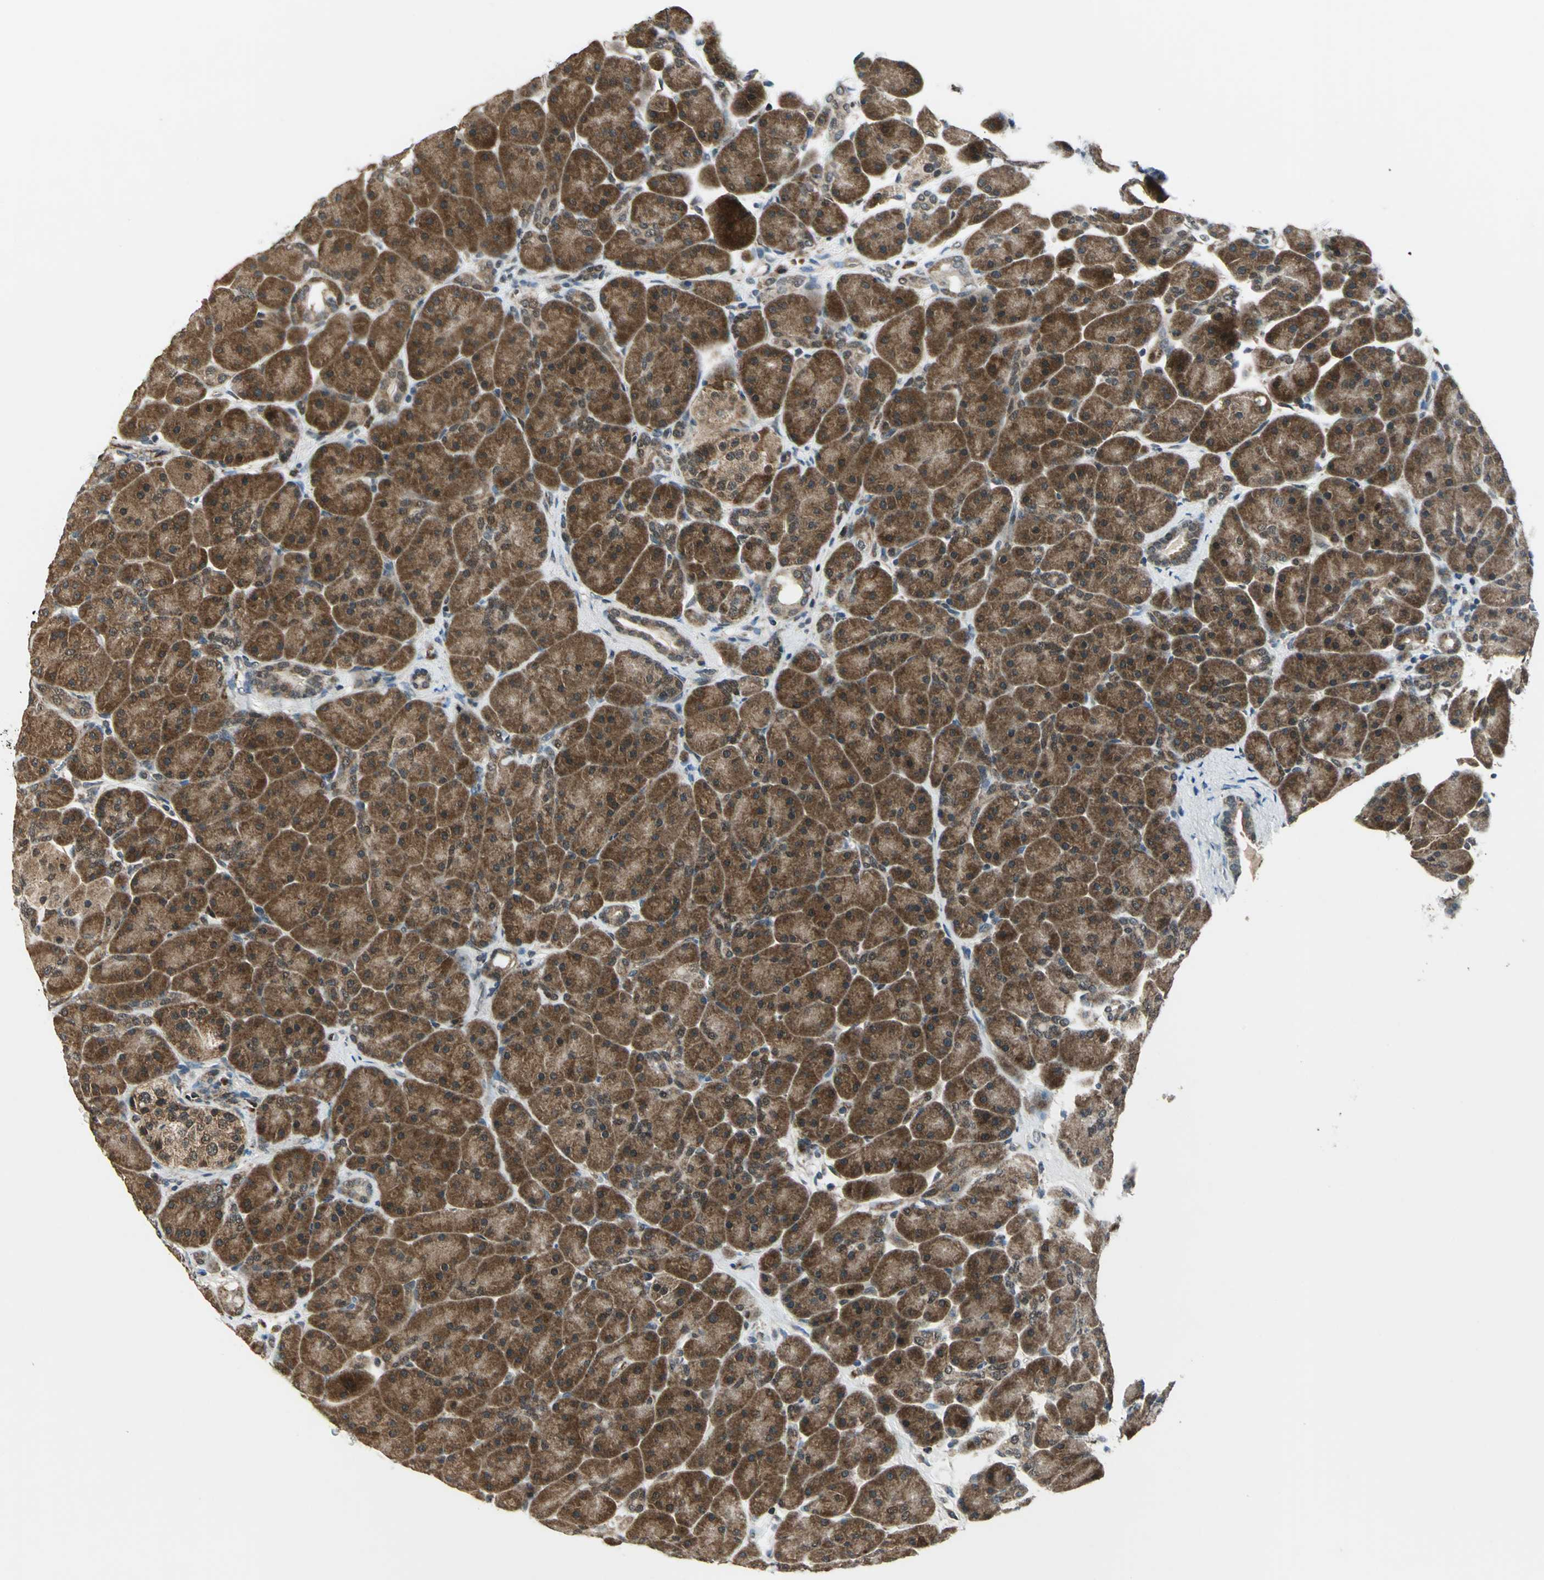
{"staining": {"intensity": "strong", "quantity": ">75%", "location": "cytoplasmic/membranous"}, "tissue": "pancreas", "cell_type": "Exocrine glandular cells", "image_type": "normal", "snomed": [{"axis": "morphology", "description": "Normal tissue, NOS"}, {"axis": "topography", "description": "Pancreas"}], "caption": "Pancreas stained for a protein reveals strong cytoplasmic/membranous positivity in exocrine glandular cells. (brown staining indicates protein expression, while blue staining denotes nuclei).", "gene": "NUDT2", "patient": {"sex": "male", "age": 66}}